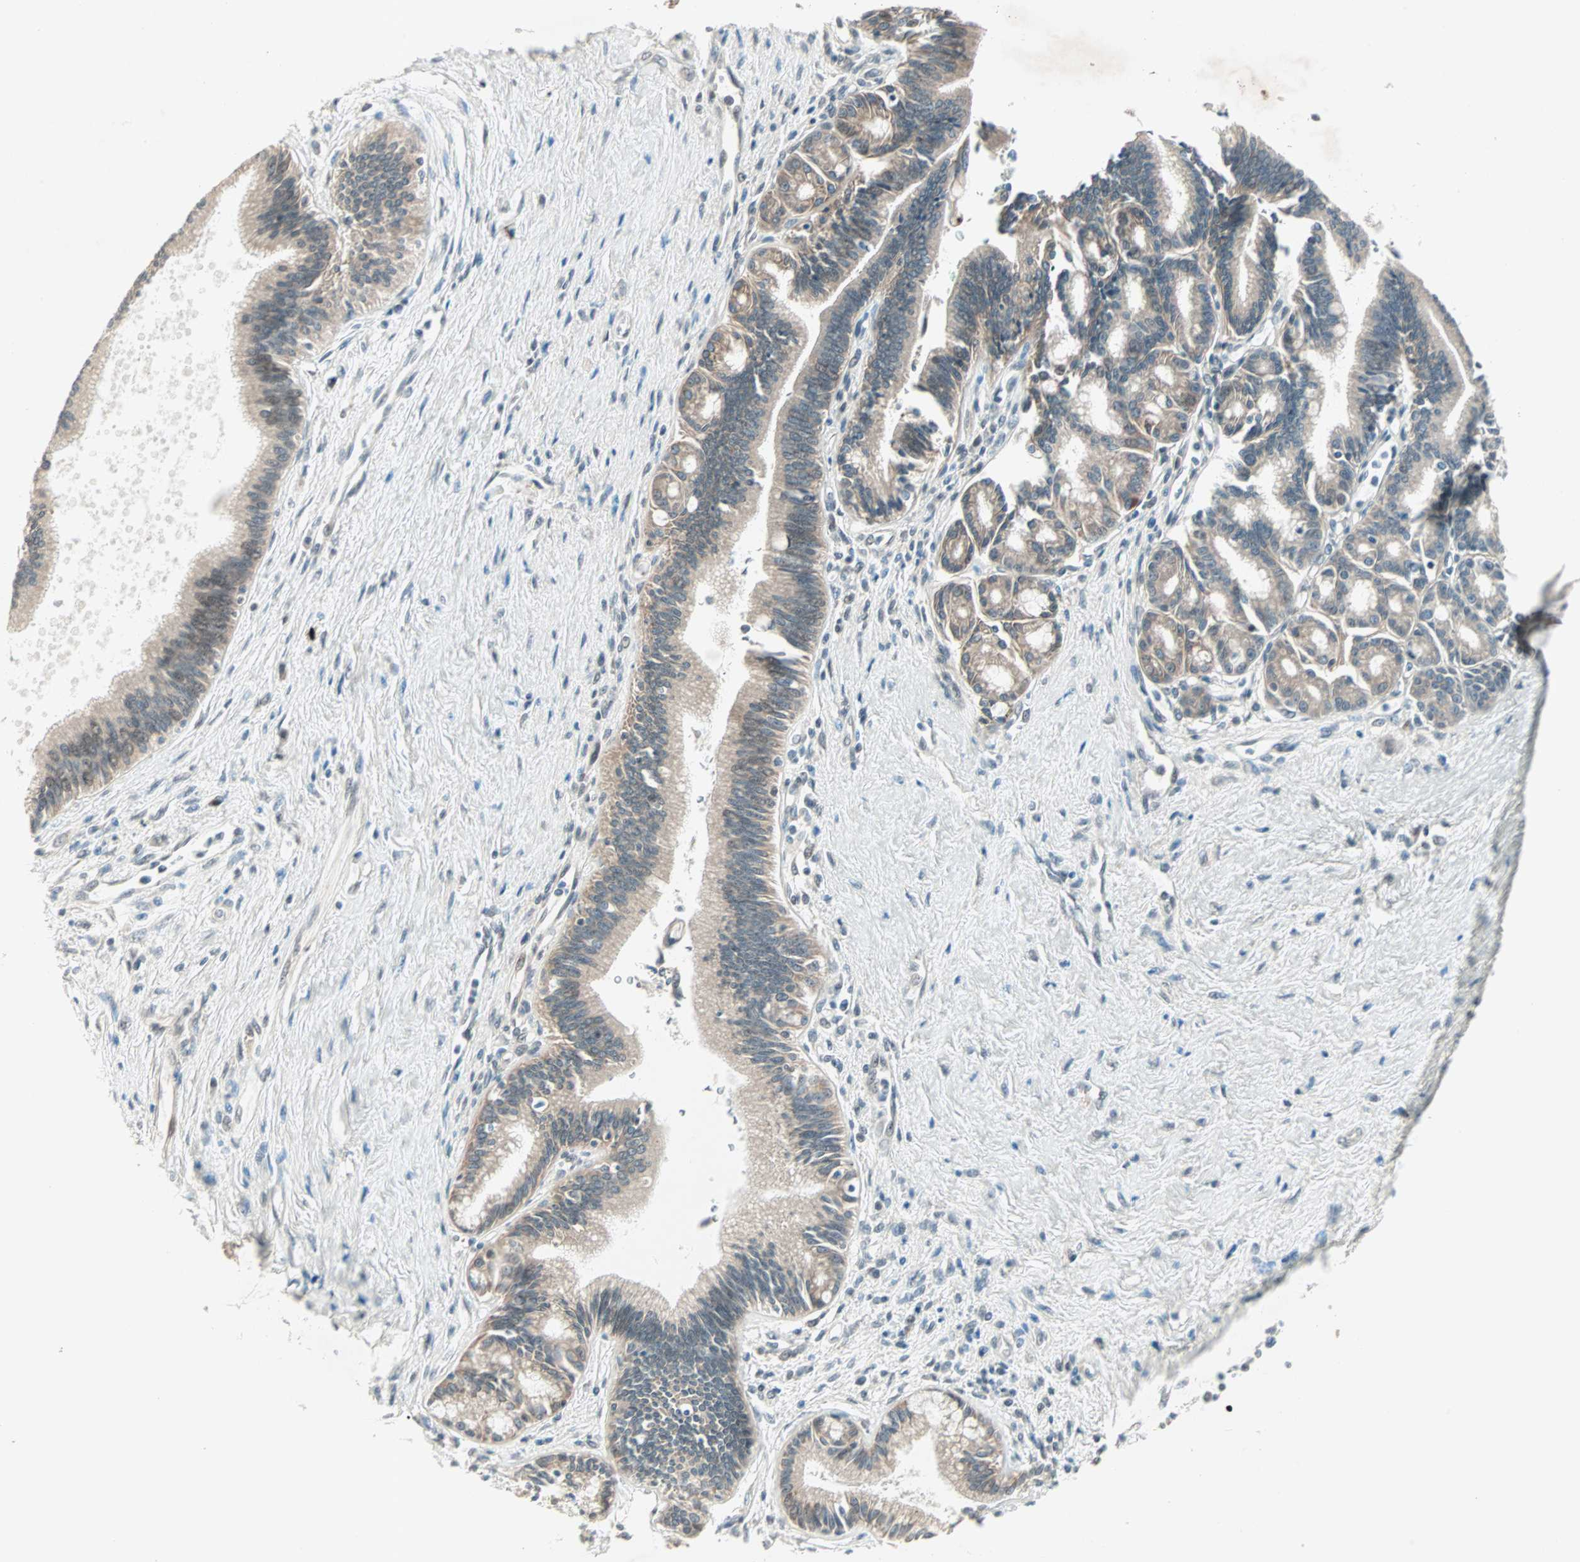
{"staining": {"intensity": "weak", "quantity": ">75%", "location": "cytoplasmic/membranous"}, "tissue": "pancreatic cancer", "cell_type": "Tumor cells", "image_type": "cancer", "snomed": [{"axis": "morphology", "description": "Adenocarcinoma, NOS"}, {"axis": "topography", "description": "Pancreas"}], "caption": "Tumor cells show low levels of weak cytoplasmic/membranous positivity in approximately >75% of cells in human pancreatic cancer.", "gene": "PGBD1", "patient": {"sex": "male", "age": 59}}